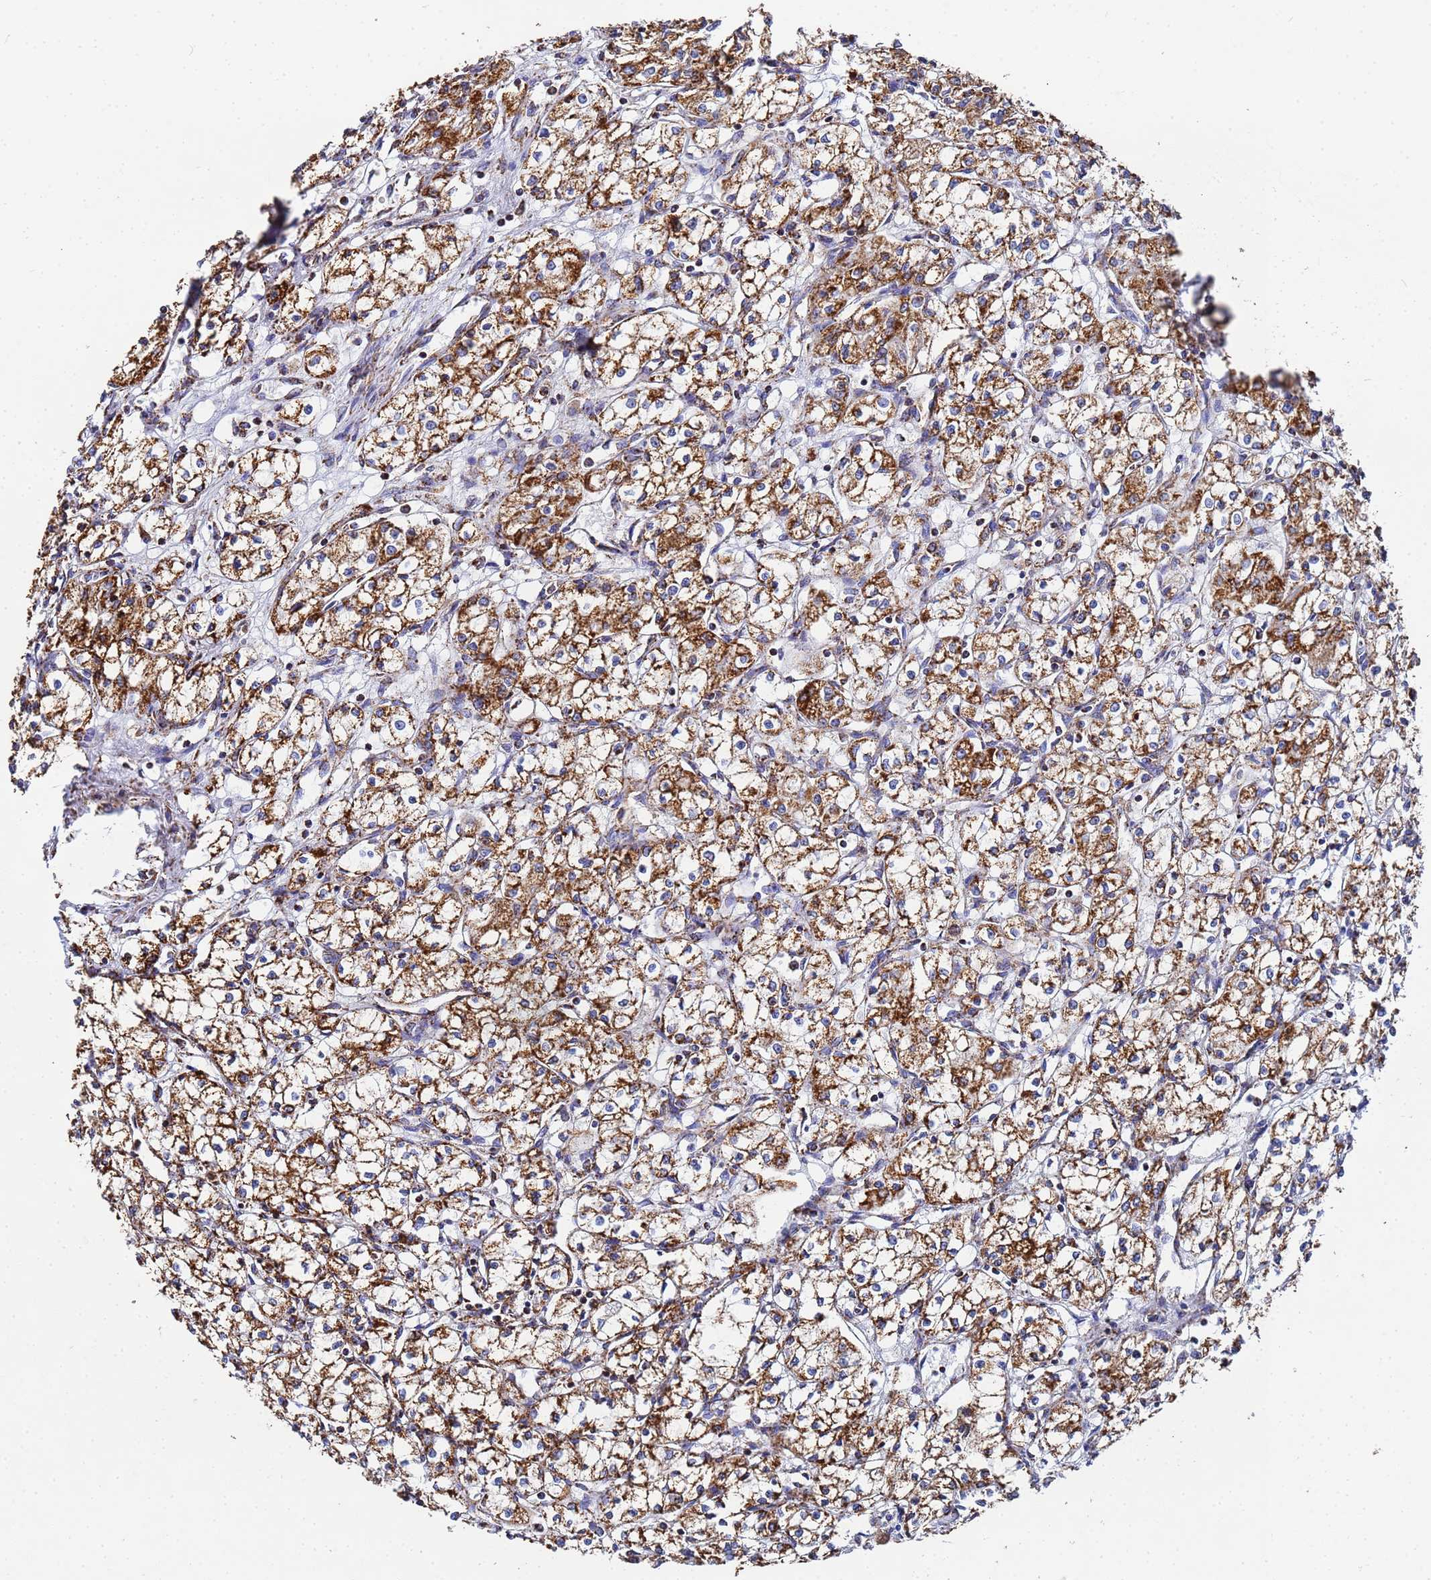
{"staining": {"intensity": "strong", "quantity": ">75%", "location": "cytoplasmic/membranous"}, "tissue": "renal cancer", "cell_type": "Tumor cells", "image_type": "cancer", "snomed": [{"axis": "morphology", "description": "Adenocarcinoma, NOS"}, {"axis": "topography", "description": "Kidney"}], "caption": "An immunohistochemistry (IHC) micrograph of neoplastic tissue is shown. Protein staining in brown highlights strong cytoplasmic/membranous positivity in renal cancer (adenocarcinoma) within tumor cells. Using DAB (brown) and hematoxylin (blue) stains, captured at high magnification using brightfield microscopy.", "gene": "GLUD1", "patient": {"sex": "male", "age": 59}}